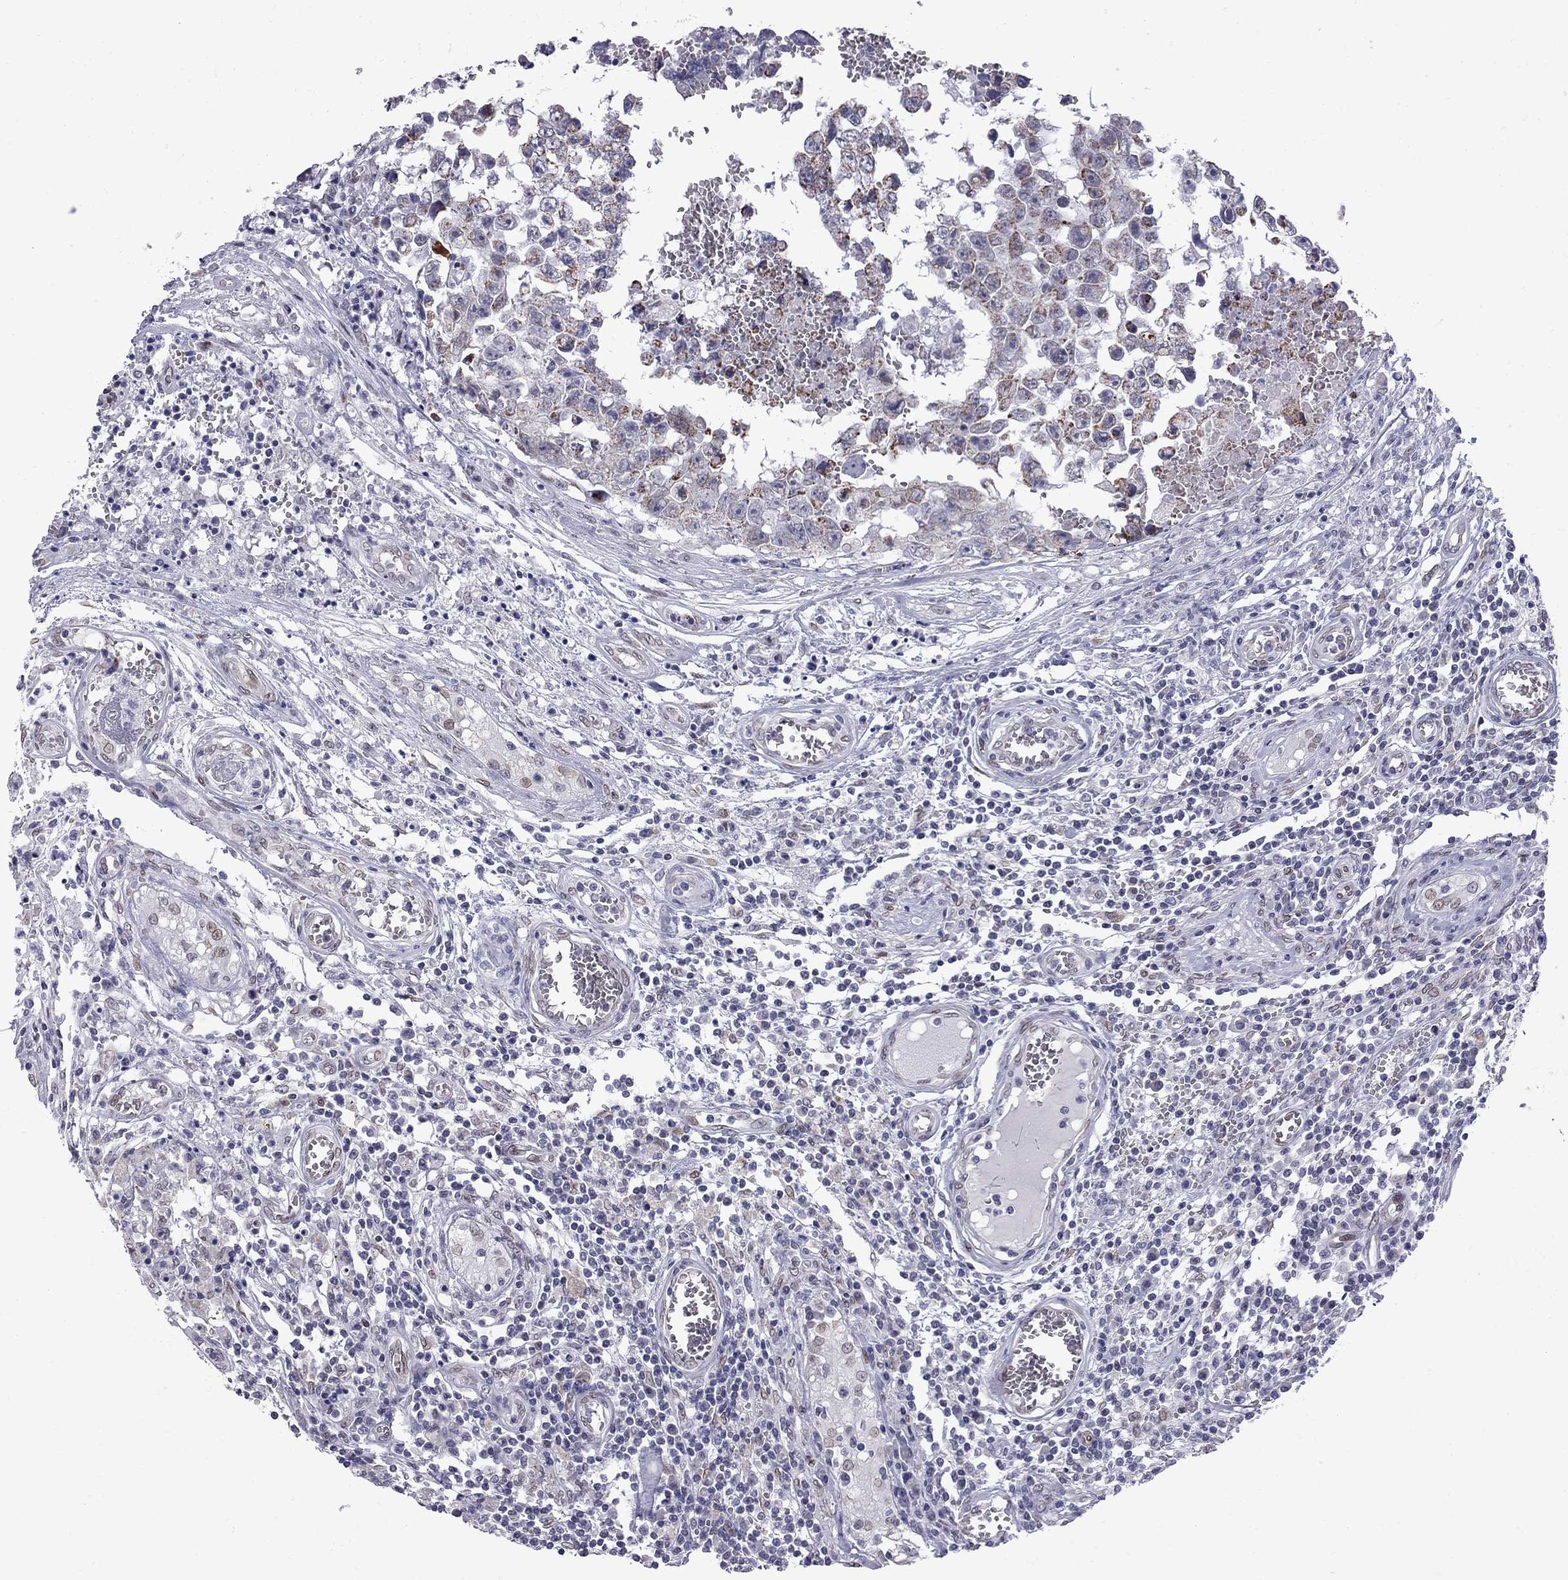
{"staining": {"intensity": "weak", "quantity": "25%-75%", "location": "cytoplasmic/membranous"}, "tissue": "testis cancer", "cell_type": "Tumor cells", "image_type": "cancer", "snomed": [{"axis": "morphology", "description": "Carcinoma, Embryonal, NOS"}, {"axis": "topography", "description": "Testis"}], "caption": "Brown immunohistochemical staining in human testis cancer demonstrates weak cytoplasmic/membranous positivity in approximately 25%-75% of tumor cells.", "gene": "CLTCL1", "patient": {"sex": "male", "age": 36}}